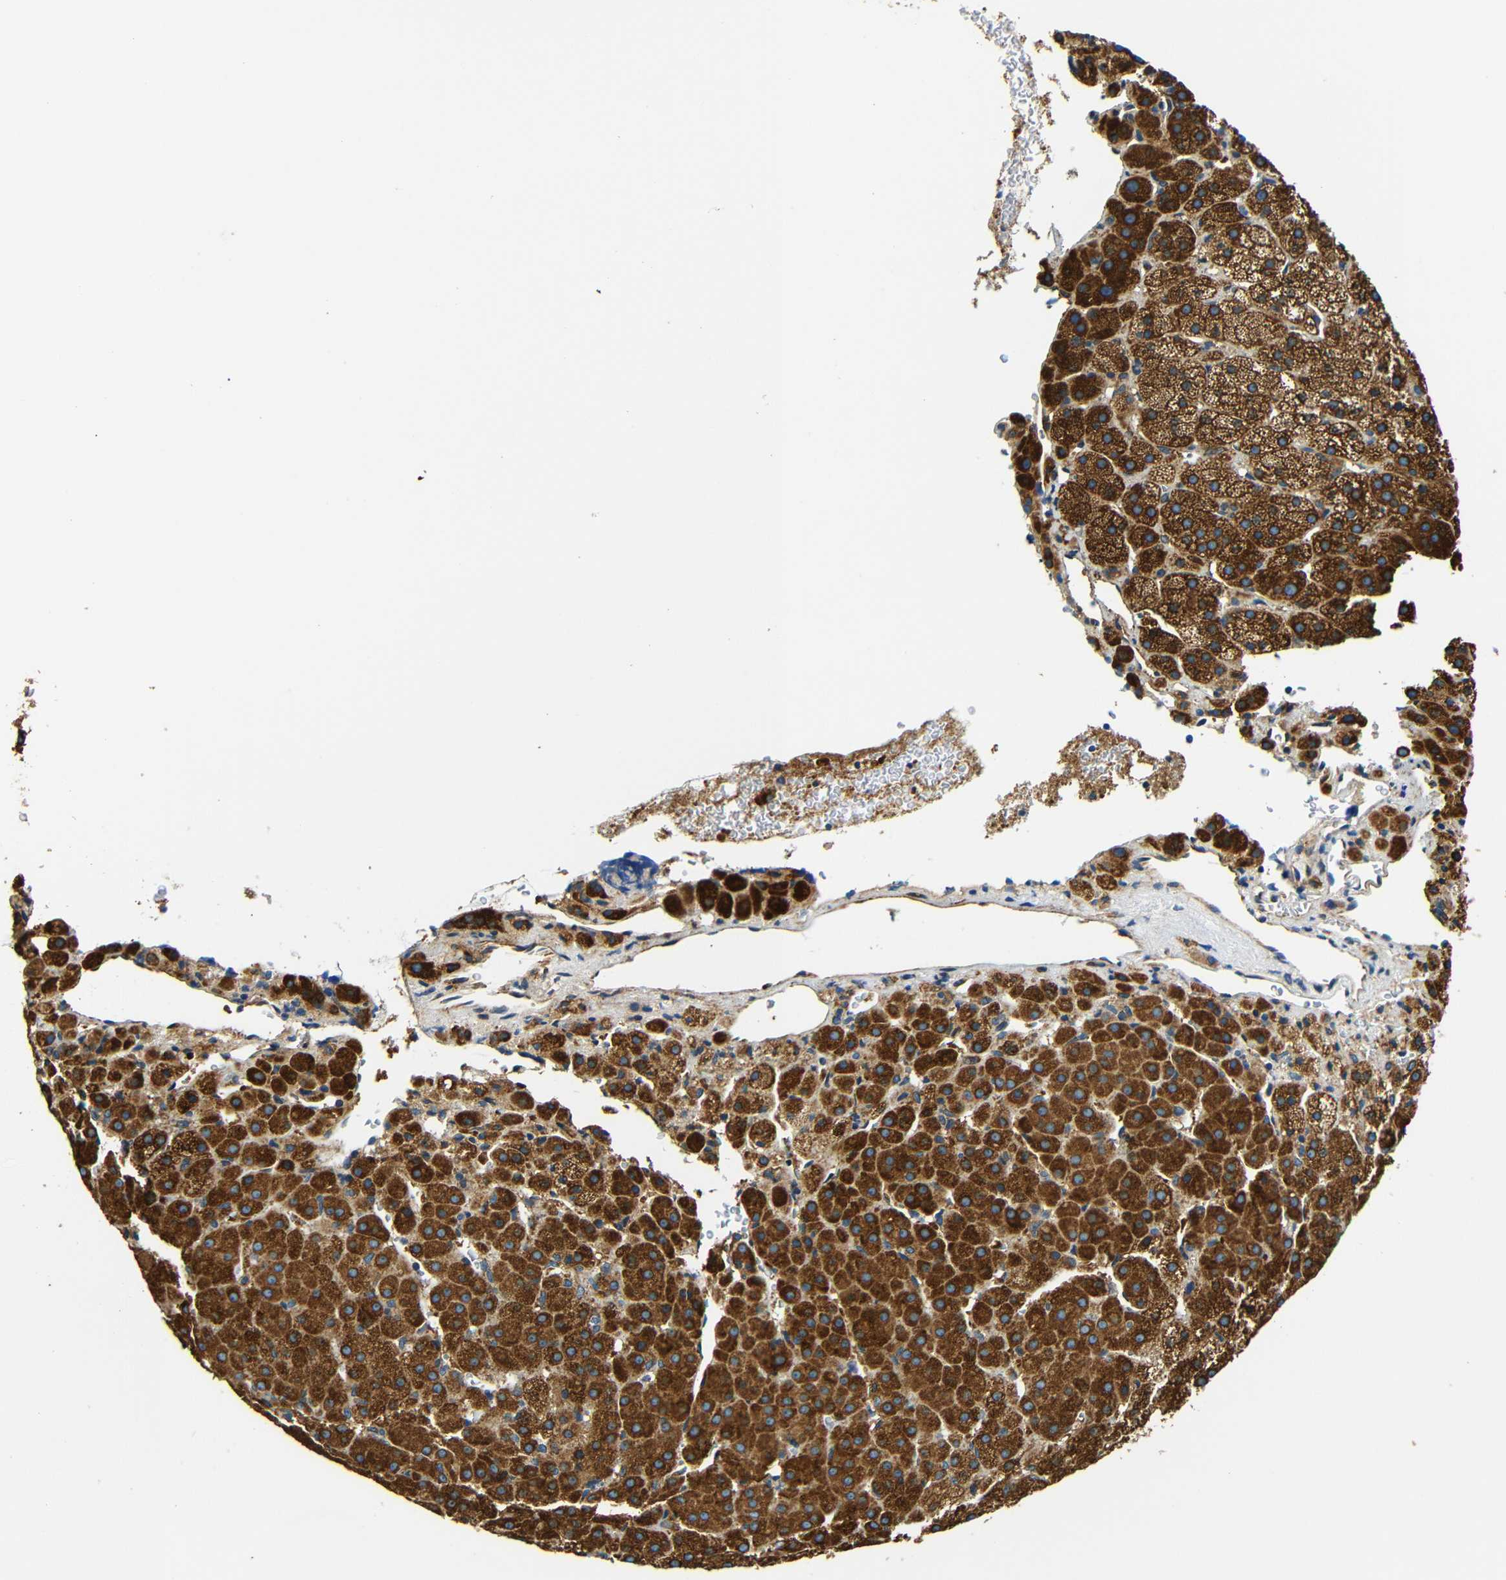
{"staining": {"intensity": "strong", "quantity": ">75%", "location": "cytoplasmic/membranous"}, "tissue": "adrenal gland", "cell_type": "Glandular cells", "image_type": "normal", "snomed": [{"axis": "morphology", "description": "Normal tissue, NOS"}, {"axis": "topography", "description": "Adrenal gland"}], "caption": "IHC micrograph of normal human adrenal gland stained for a protein (brown), which exhibits high levels of strong cytoplasmic/membranous expression in about >75% of glandular cells.", "gene": "VAPB", "patient": {"sex": "female", "age": 57}}